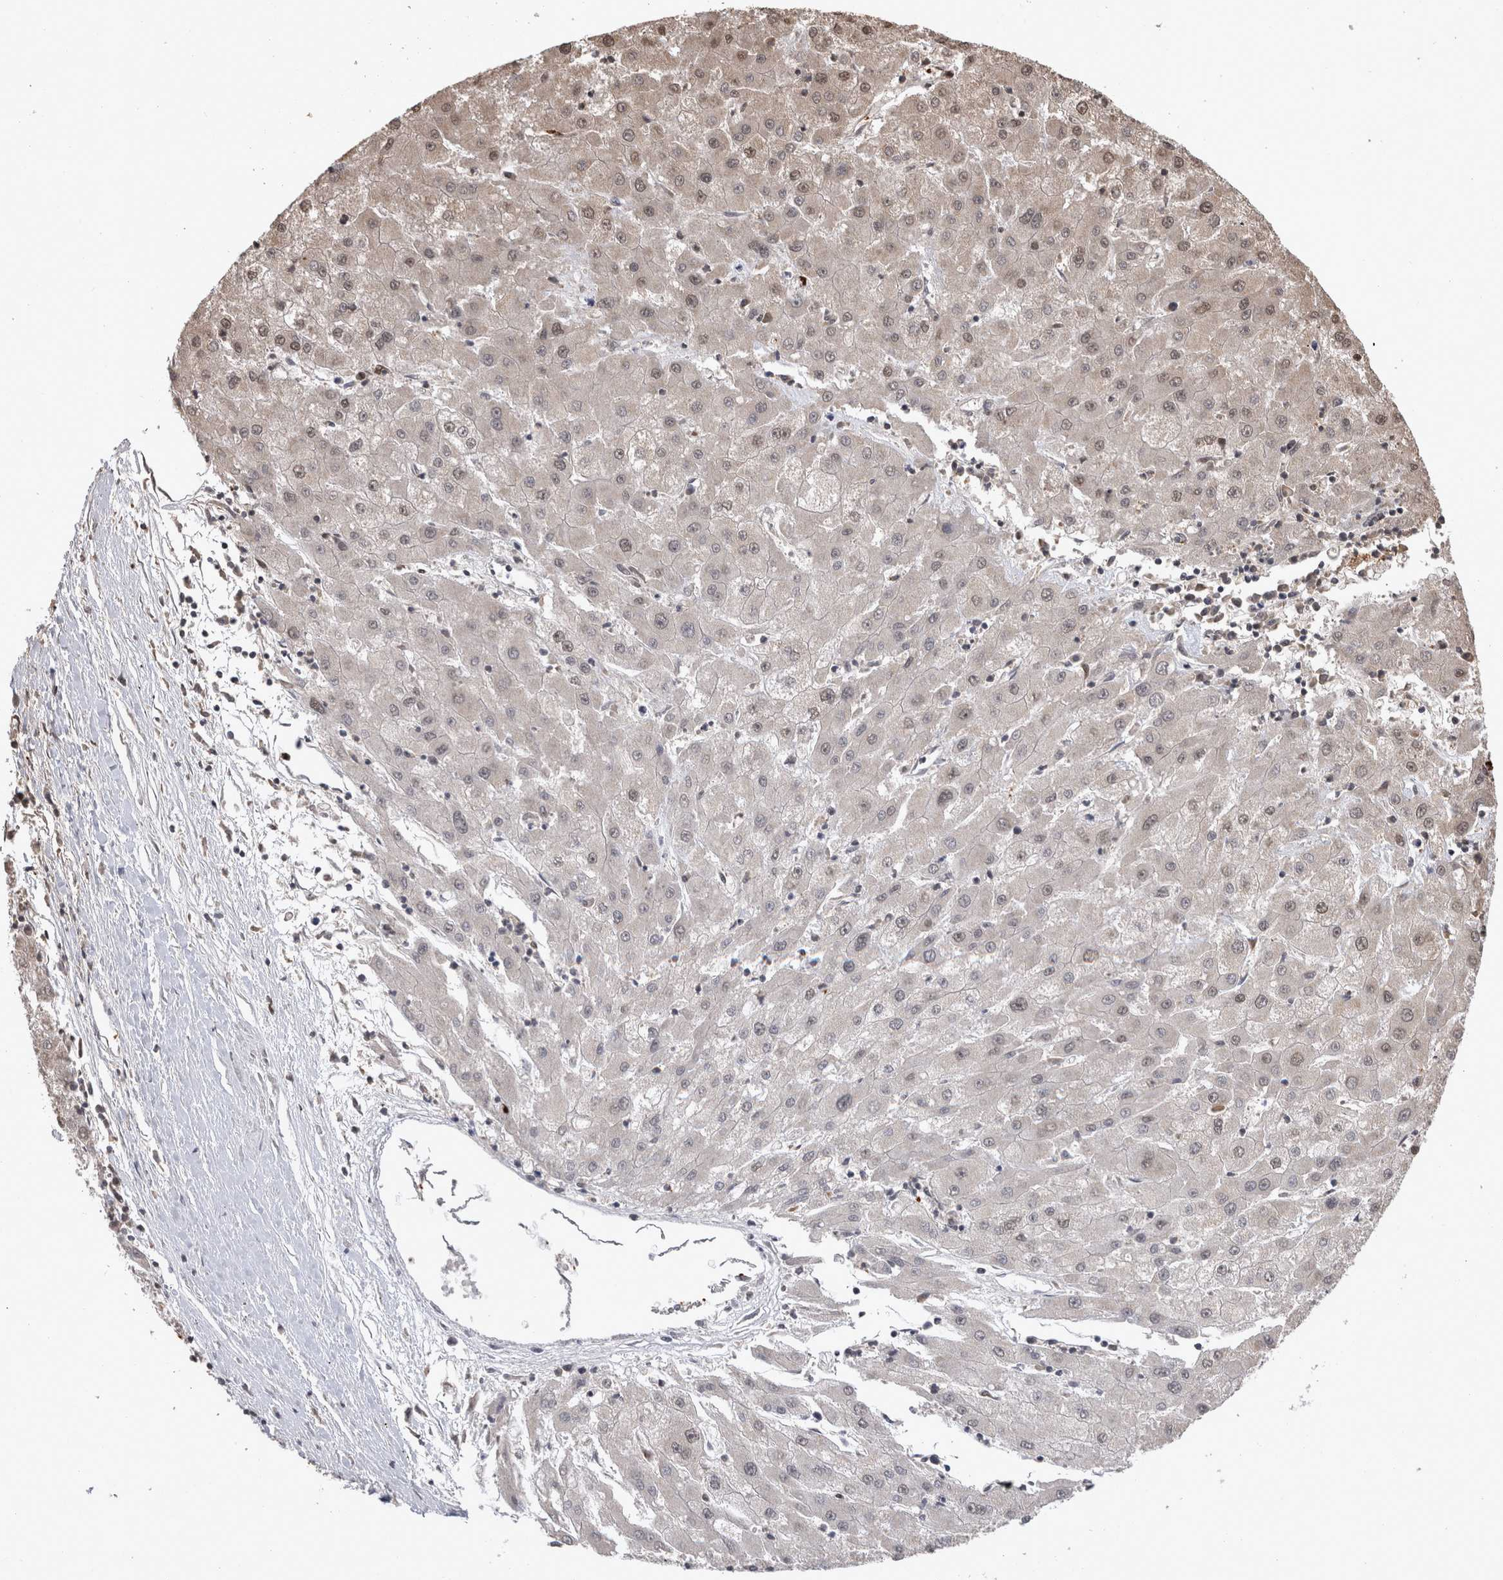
{"staining": {"intensity": "weak", "quantity": "25%-75%", "location": "nuclear"}, "tissue": "liver cancer", "cell_type": "Tumor cells", "image_type": "cancer", "snomed": [{"axis": "morphology", "description": "Carcinoma, Hepatocellular, NOS"}, {"axis": "topography", "description": "Liver"}], "caption": "Immunohistochemical staining of liver cancer (hepatocellular carcinoma) exhibits weak nuclear protein positivity in about 25%-75% of tumor cells.", "gene": "PAK4", "patient": {"sex": "male", "age": 72}}